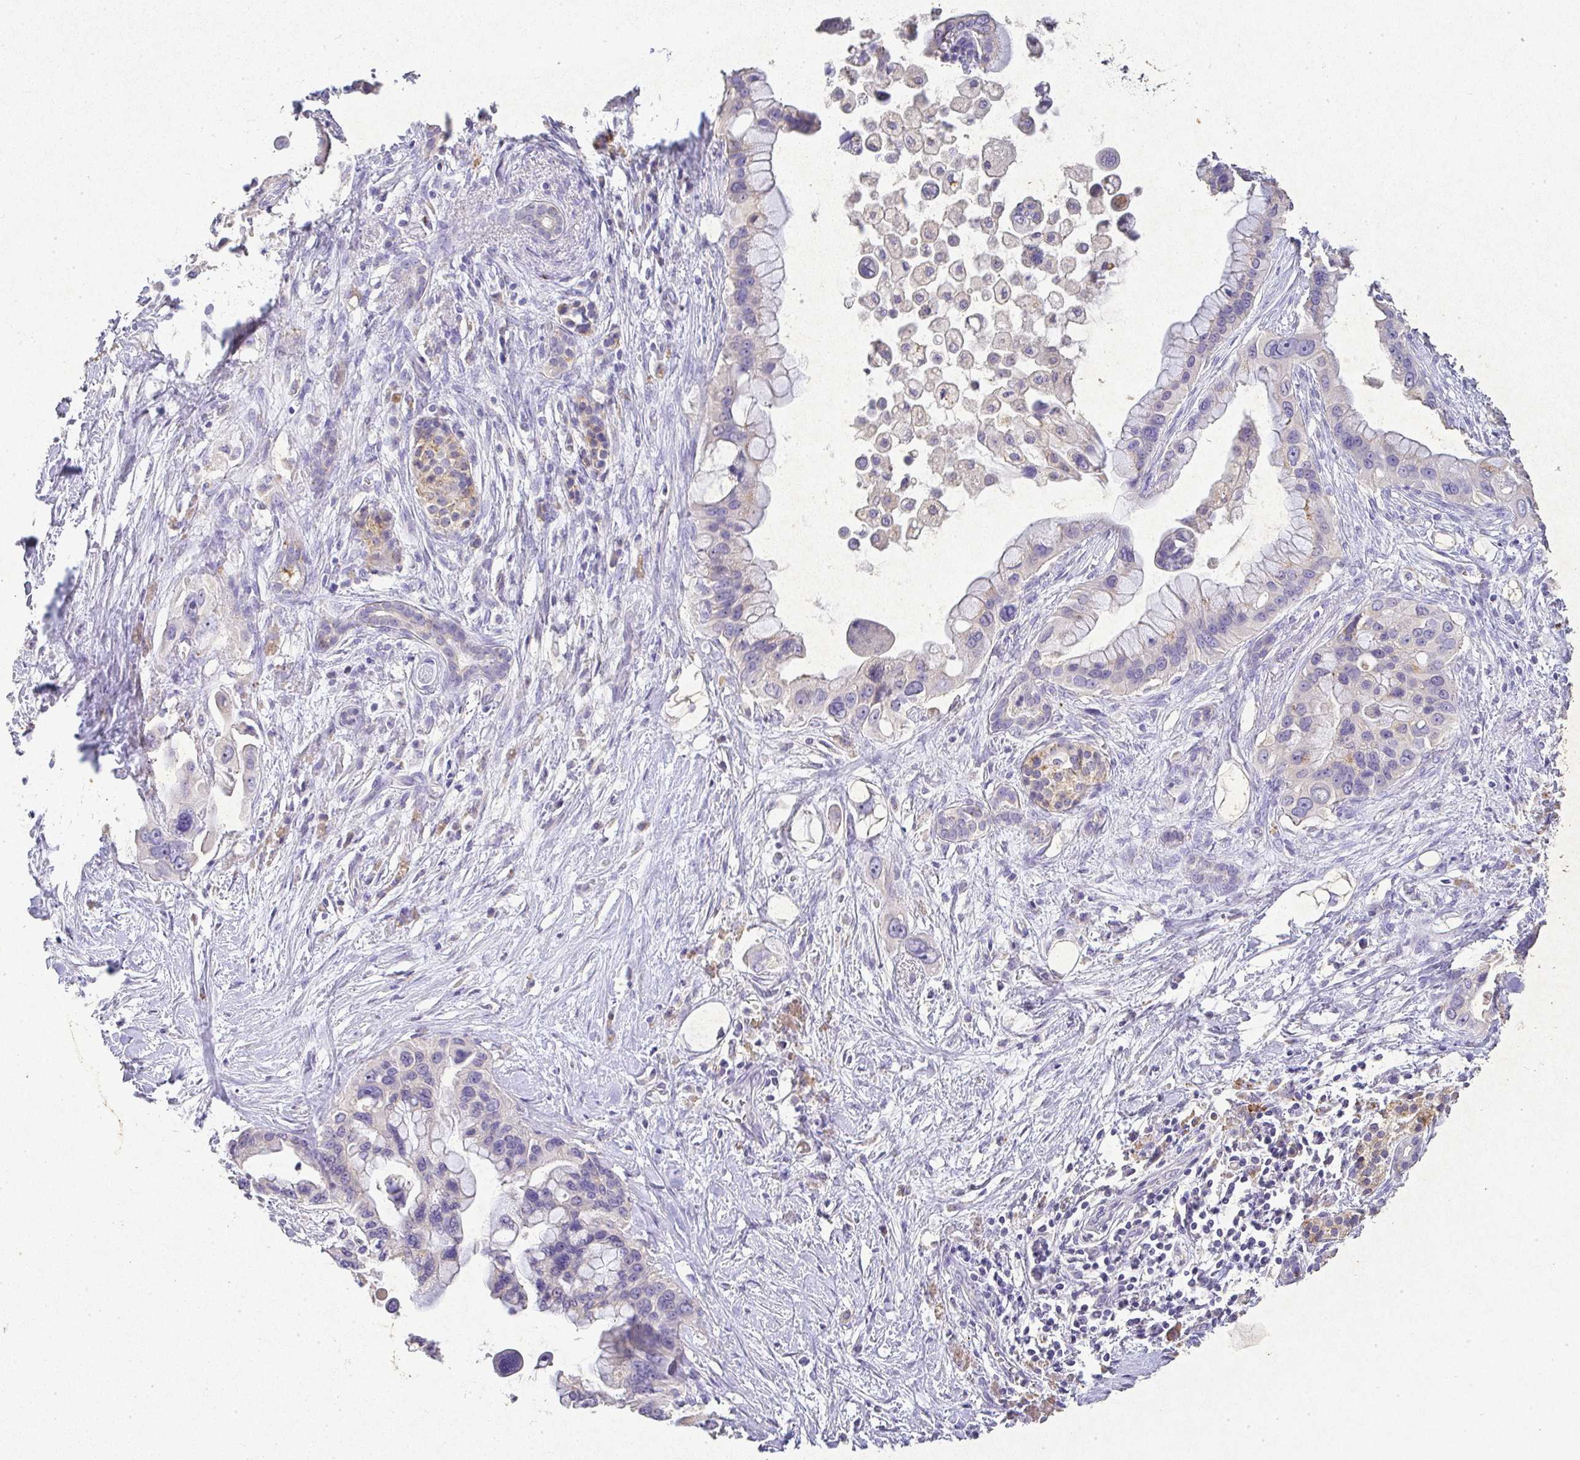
{"staining": {"intensity": "negative", "quantity": "none", "location": "none"}, "tissue": "pancreatic cancer", "cell_type": "Tumor cells", "image_type": "cancer", "snomed": [{"axis": "morphology", "description": "Adenocarcinoma, NOS"}, {"axis": "topography", "description": "Pancreas"}], "caption": "IHC of pancreatic adenocarcinoma reveals no staining in tumor cells. (Brightfield microscopy of DAB (3,3'-diaminobenzidine) IHC at high magnification).", "gene": "RPS2", "patient": {"sex": "female", "age": 83}}